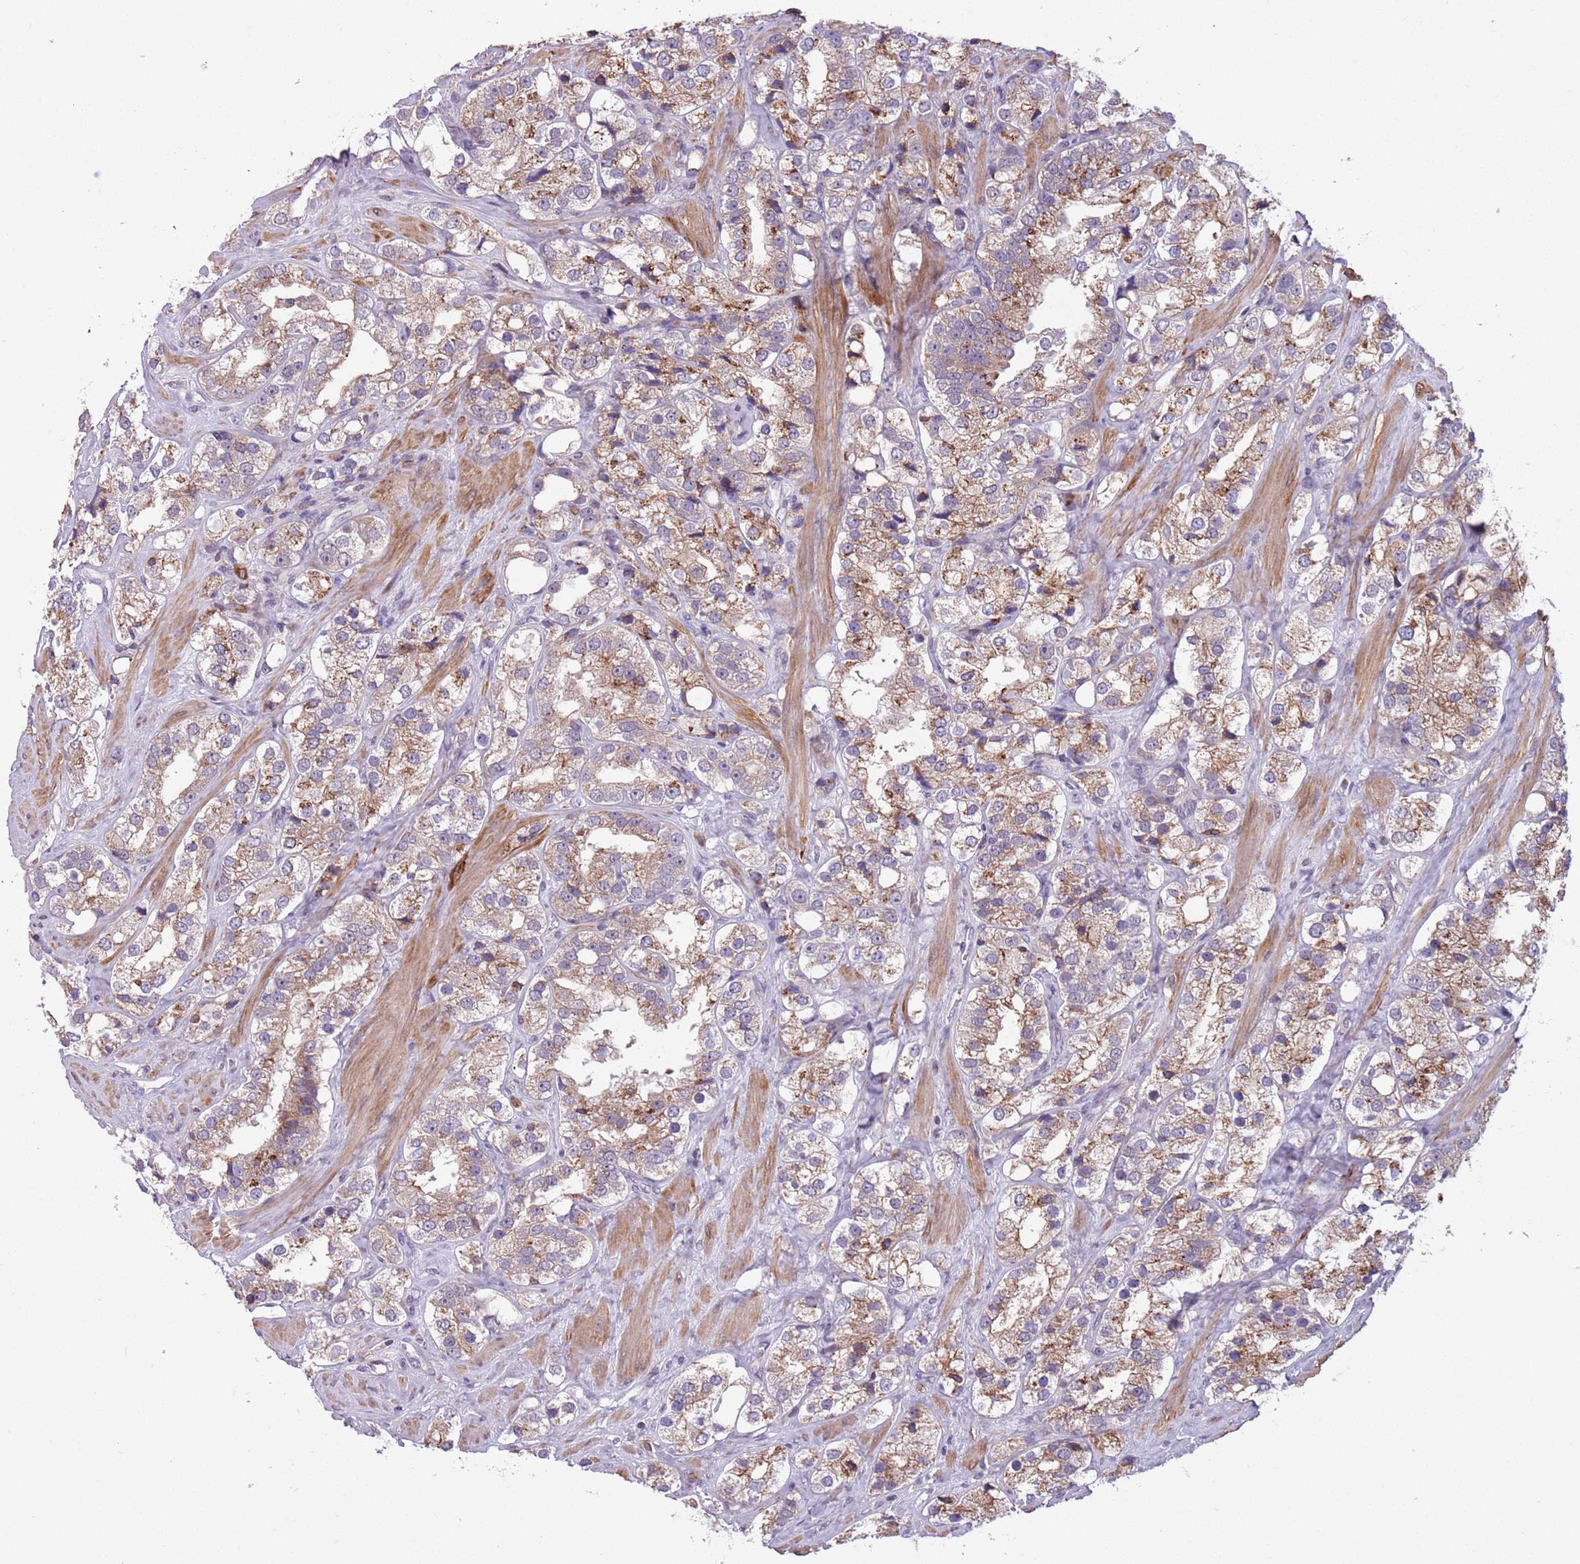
{"staining": {"intensity": "moderate", "quantity": "25%-75%", "location": "cytoplasmic/membranous"}, "tissue": "prostate cancer", "cell_type": "Tumor cells", "image_type": "cancer", "snomed": [{"axis": "morphology", "description": "Adenocarcinoma, NOS"}, {"axis": "topography", "description": "Prostate"}], "caption": "DAB (3,3'-diaminobenzidine) immunohistochemical staining of prostate cancer shows moderate cytoplasmic/membranous protein staining in about 25%-75% of tumor cells.", "gene": "JAML", "patient": {"sex": "male", "age": 79}}